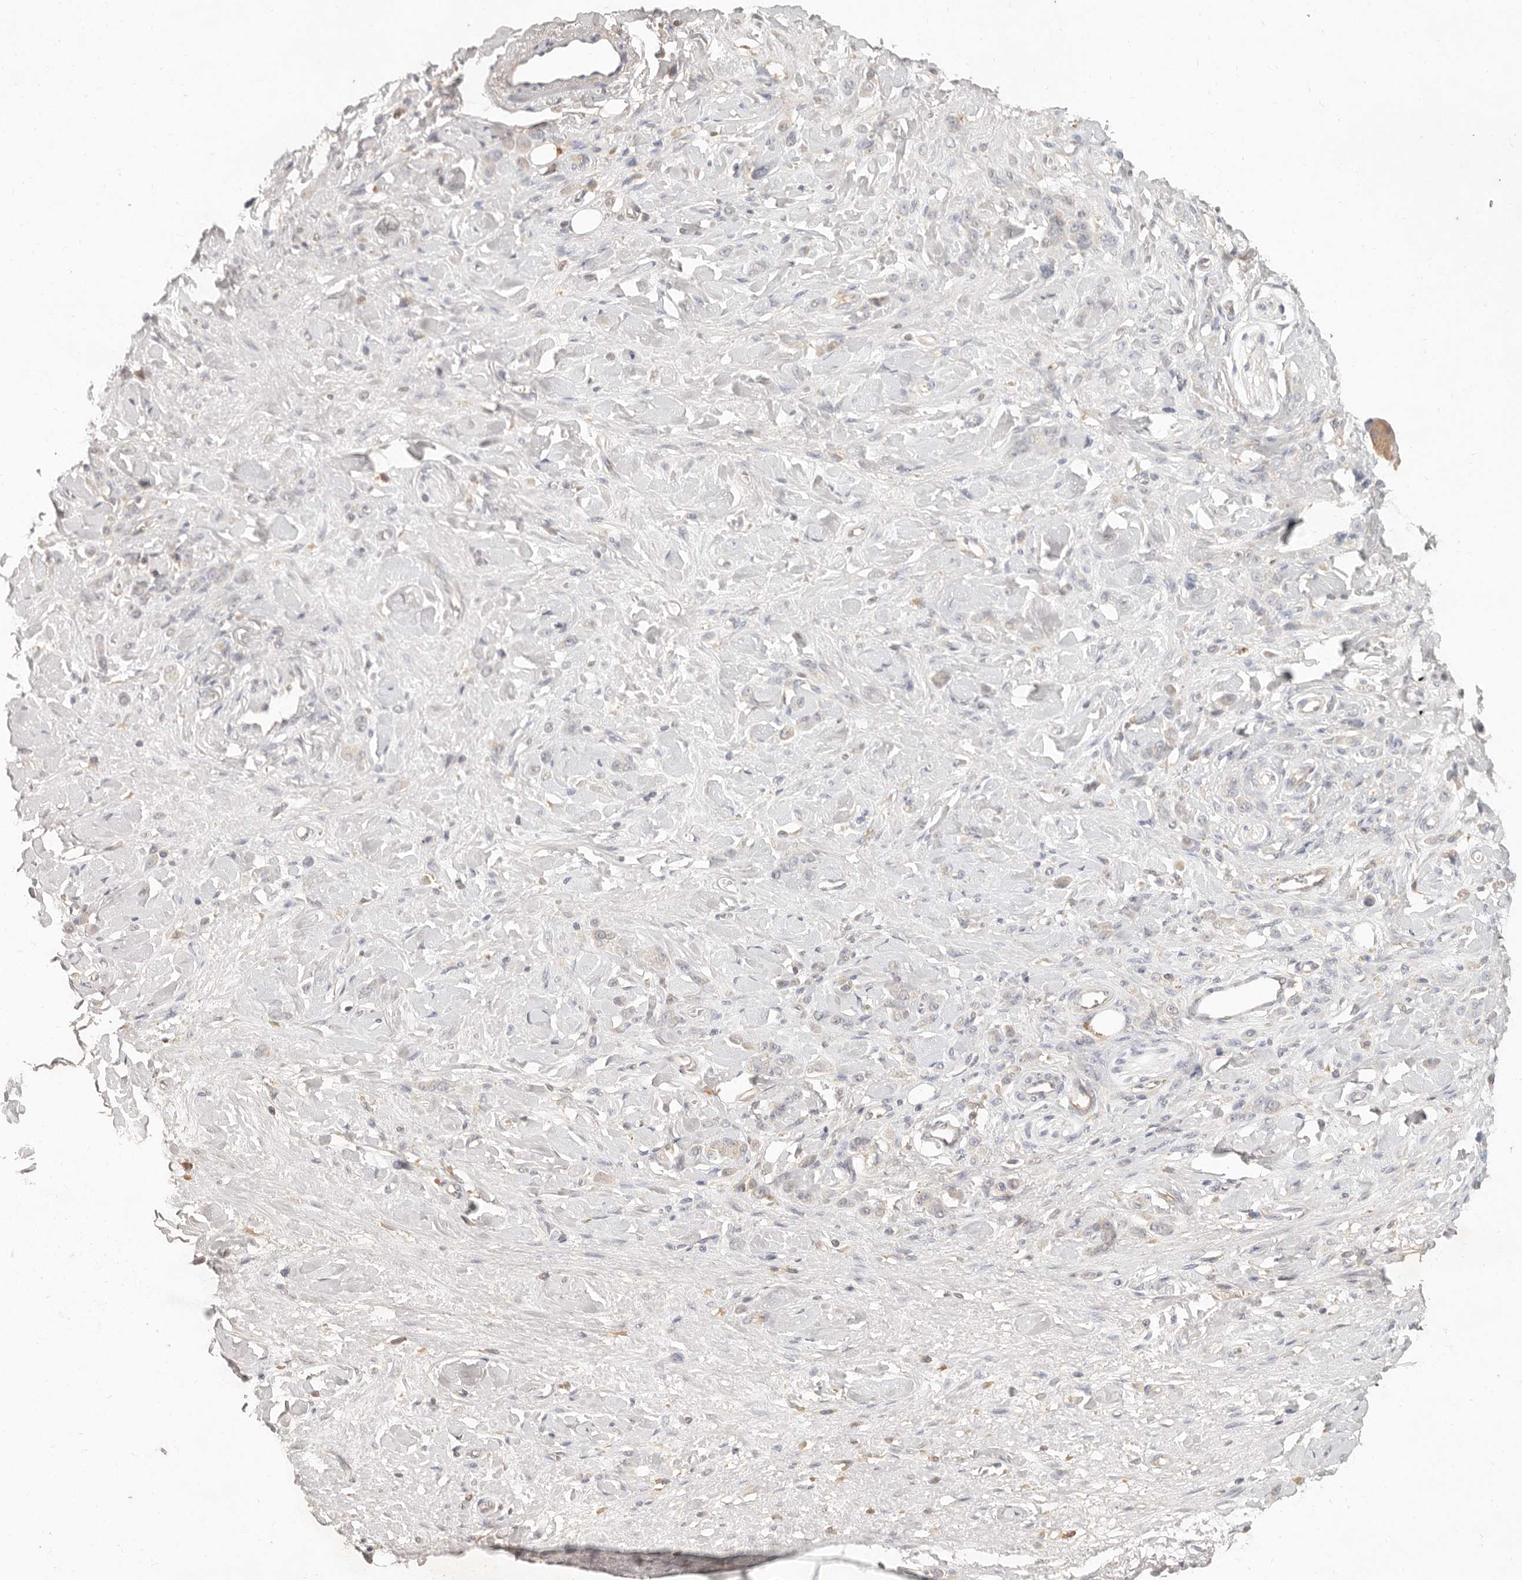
{"staining": {"intensity": "negative", "quantity": "none", "location": "none"}, "tissue": "stomach cancer", "cell_type": "Tumor cells", "image_type": "cancer", "snomed": [{"axis": "morphology", "description": "Normal tissue, NOS"}, {"axis": "morphology", "description": "Adenocarcinoma, NOS"}, {"axis": "topography", "description": "Stomach"}], "caption": "Immunohistochemistry image of neoplastic tissue: adenocarcinoma (stomach) stained with DAB shows no significant protein expression in tumor cells.", "gene": "NECAP2", "patient": {"sex": "male", "age": 82}}